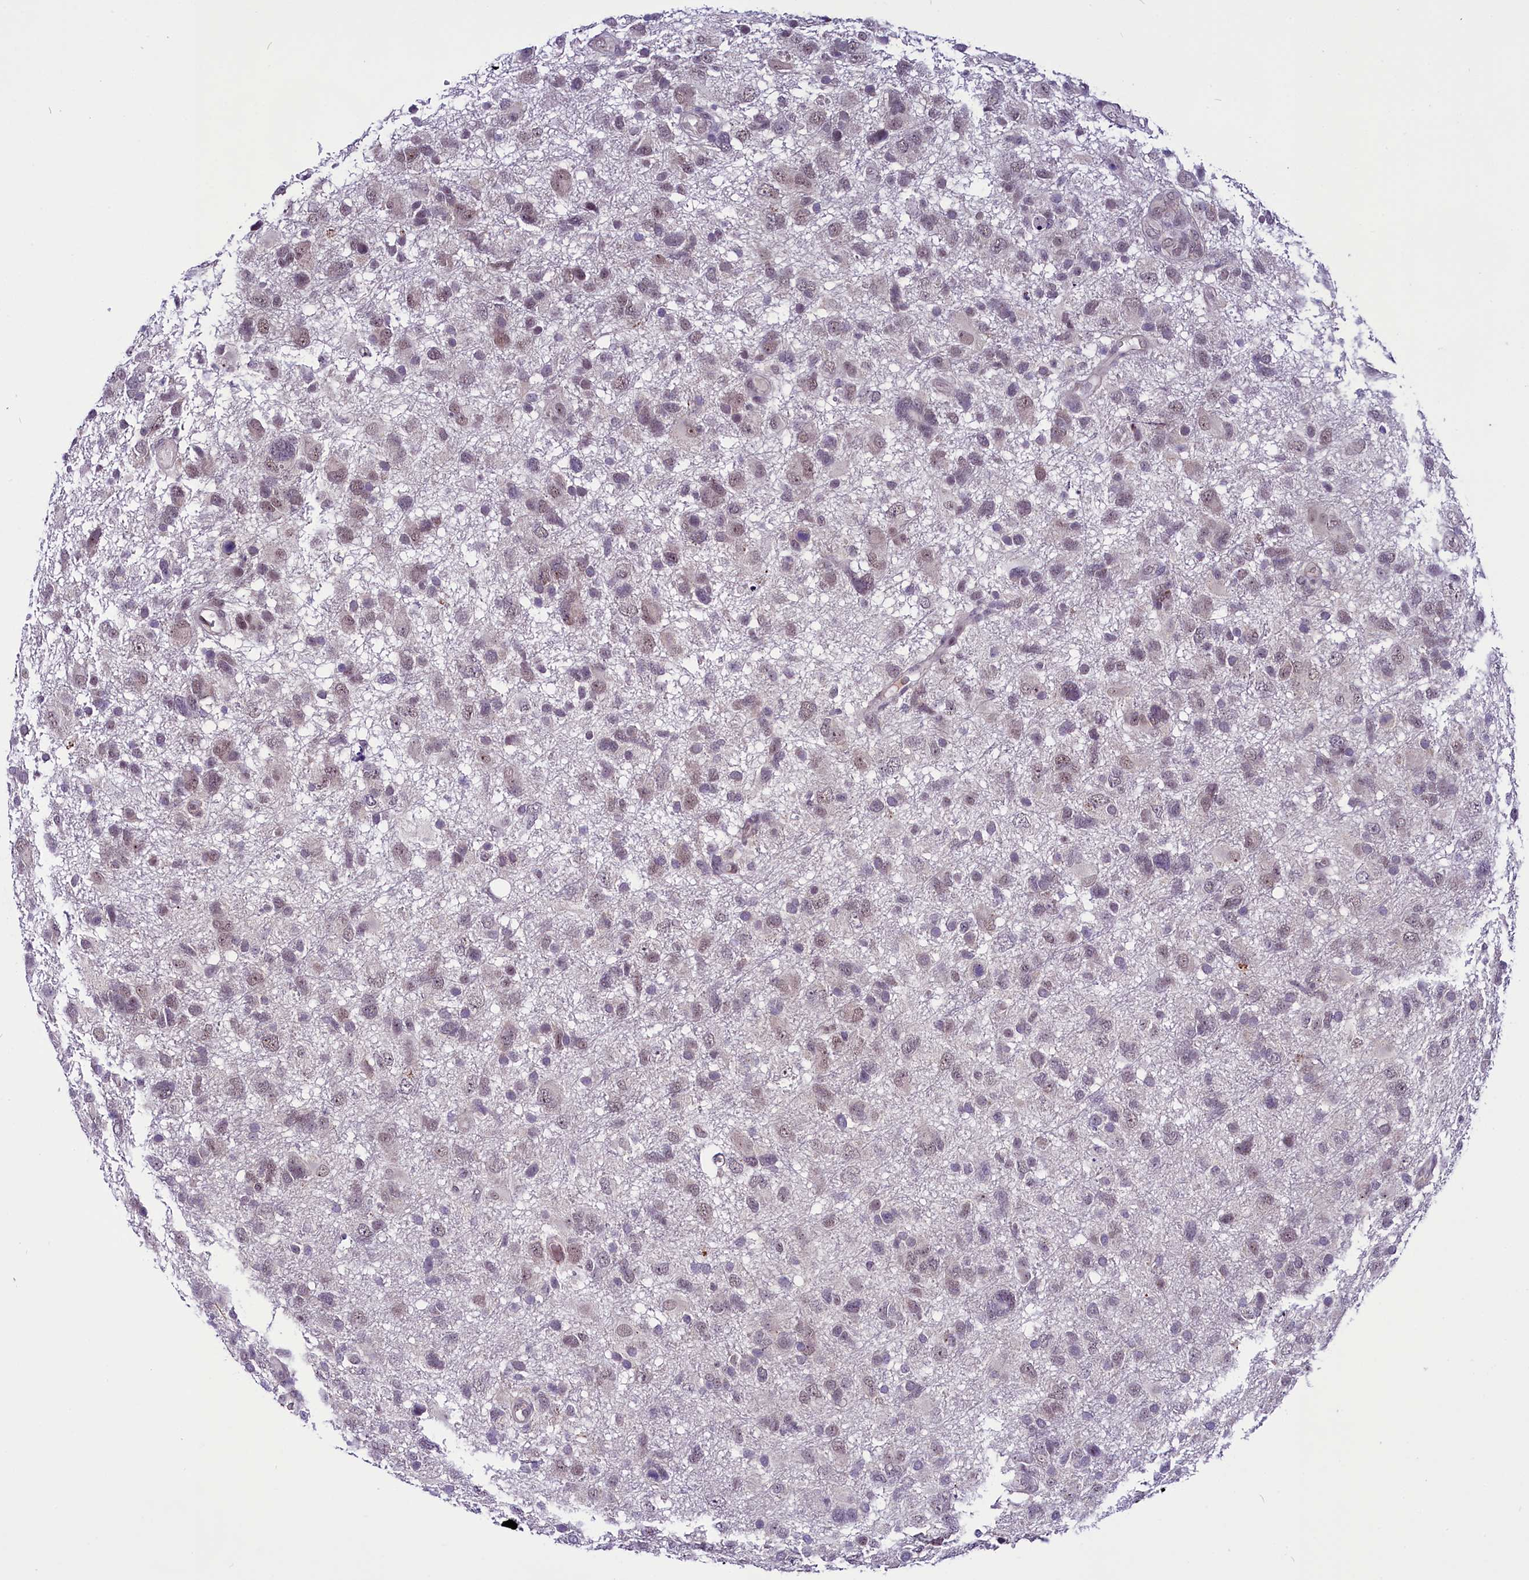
{"staining": {"intensity": "weak", "quantity": "<25%", "location": "nuclear"}, "tissue": "glioma", "cell_type": "Tumor cells", "image_type": "cancer", "snomed": [{"axis": "morphology", "description": "Glioma, malignant, High grade"}, {"axis": "topography", "description": "Brain"}], "caption": "Photomicrograph shows no protein positivity in tumor cells of malignant high-grade glioma tissue. The staining was performed using DAB to visualize the protein expression in brown, while the nuclei were stained in blue with hematoxylin (Magnification: 20x).", "gene": "CCDC106", "patient": {"sex": "male", "age": 61}}